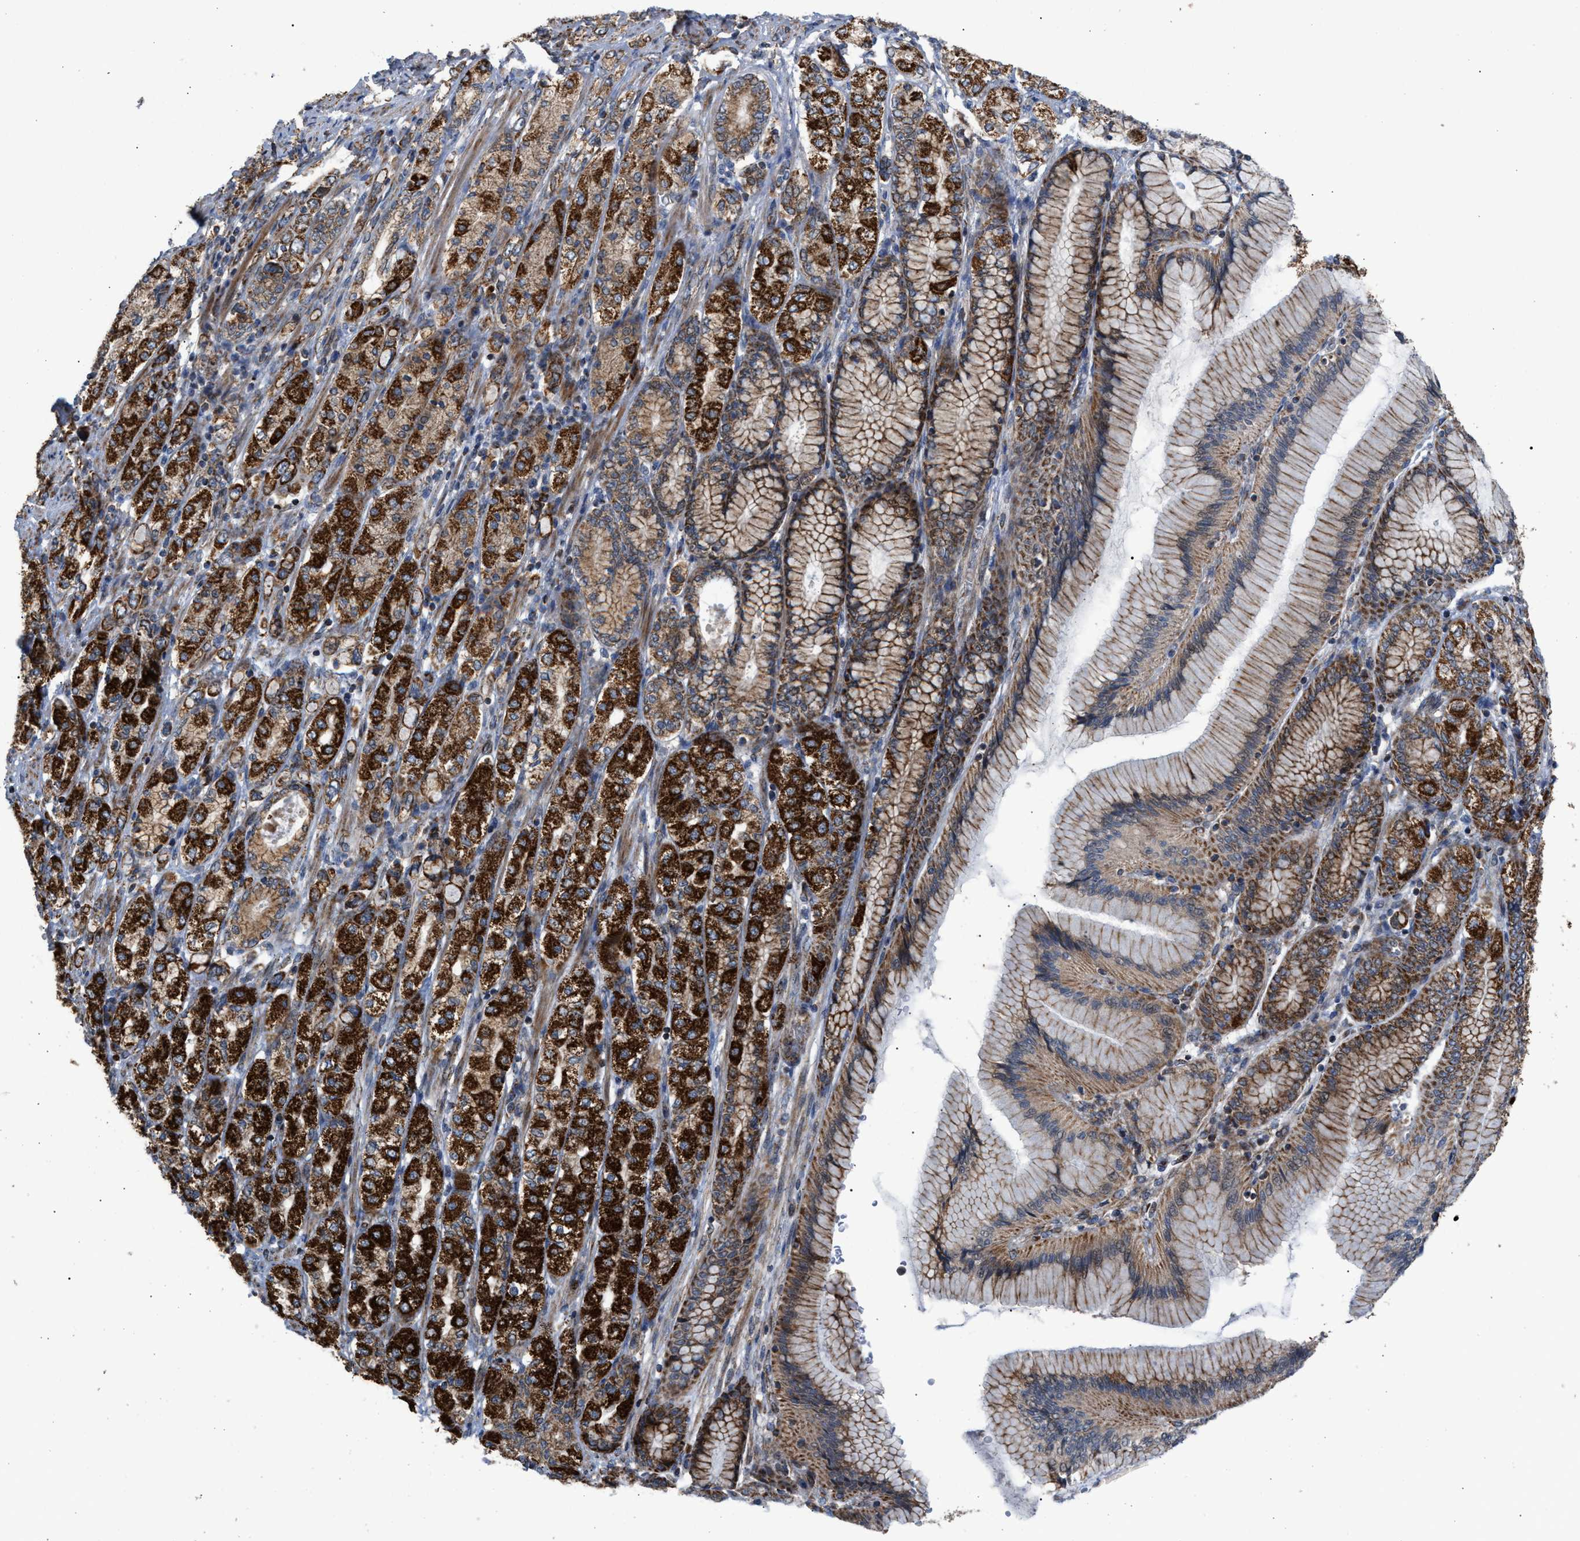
{"staining": {"intensity": "strong", "quantity": ">75%", "location": "cytoplasmic/membranous"}, "tissue": "stomach cancer", "cell_type": "Tumor cells", "image_type": "cancer", "snomed": [{"axis": "morphology", "description": "Adenocarcinoma, NOS"}, {"axis": "topography", "description": "Stomach"}], "caption": "Protein expression analysis of human stomach adenocarcinoma reveals strong cytoplasmic/membranous expression in about >75% of tumor cells. The protein of interest is stained brown, and the nuclei are stained in blue (DAB IHC with brightfield microscopy, high magnification).", "gene": "TACO1", "patient": {"sex": "female", "age": 65}}